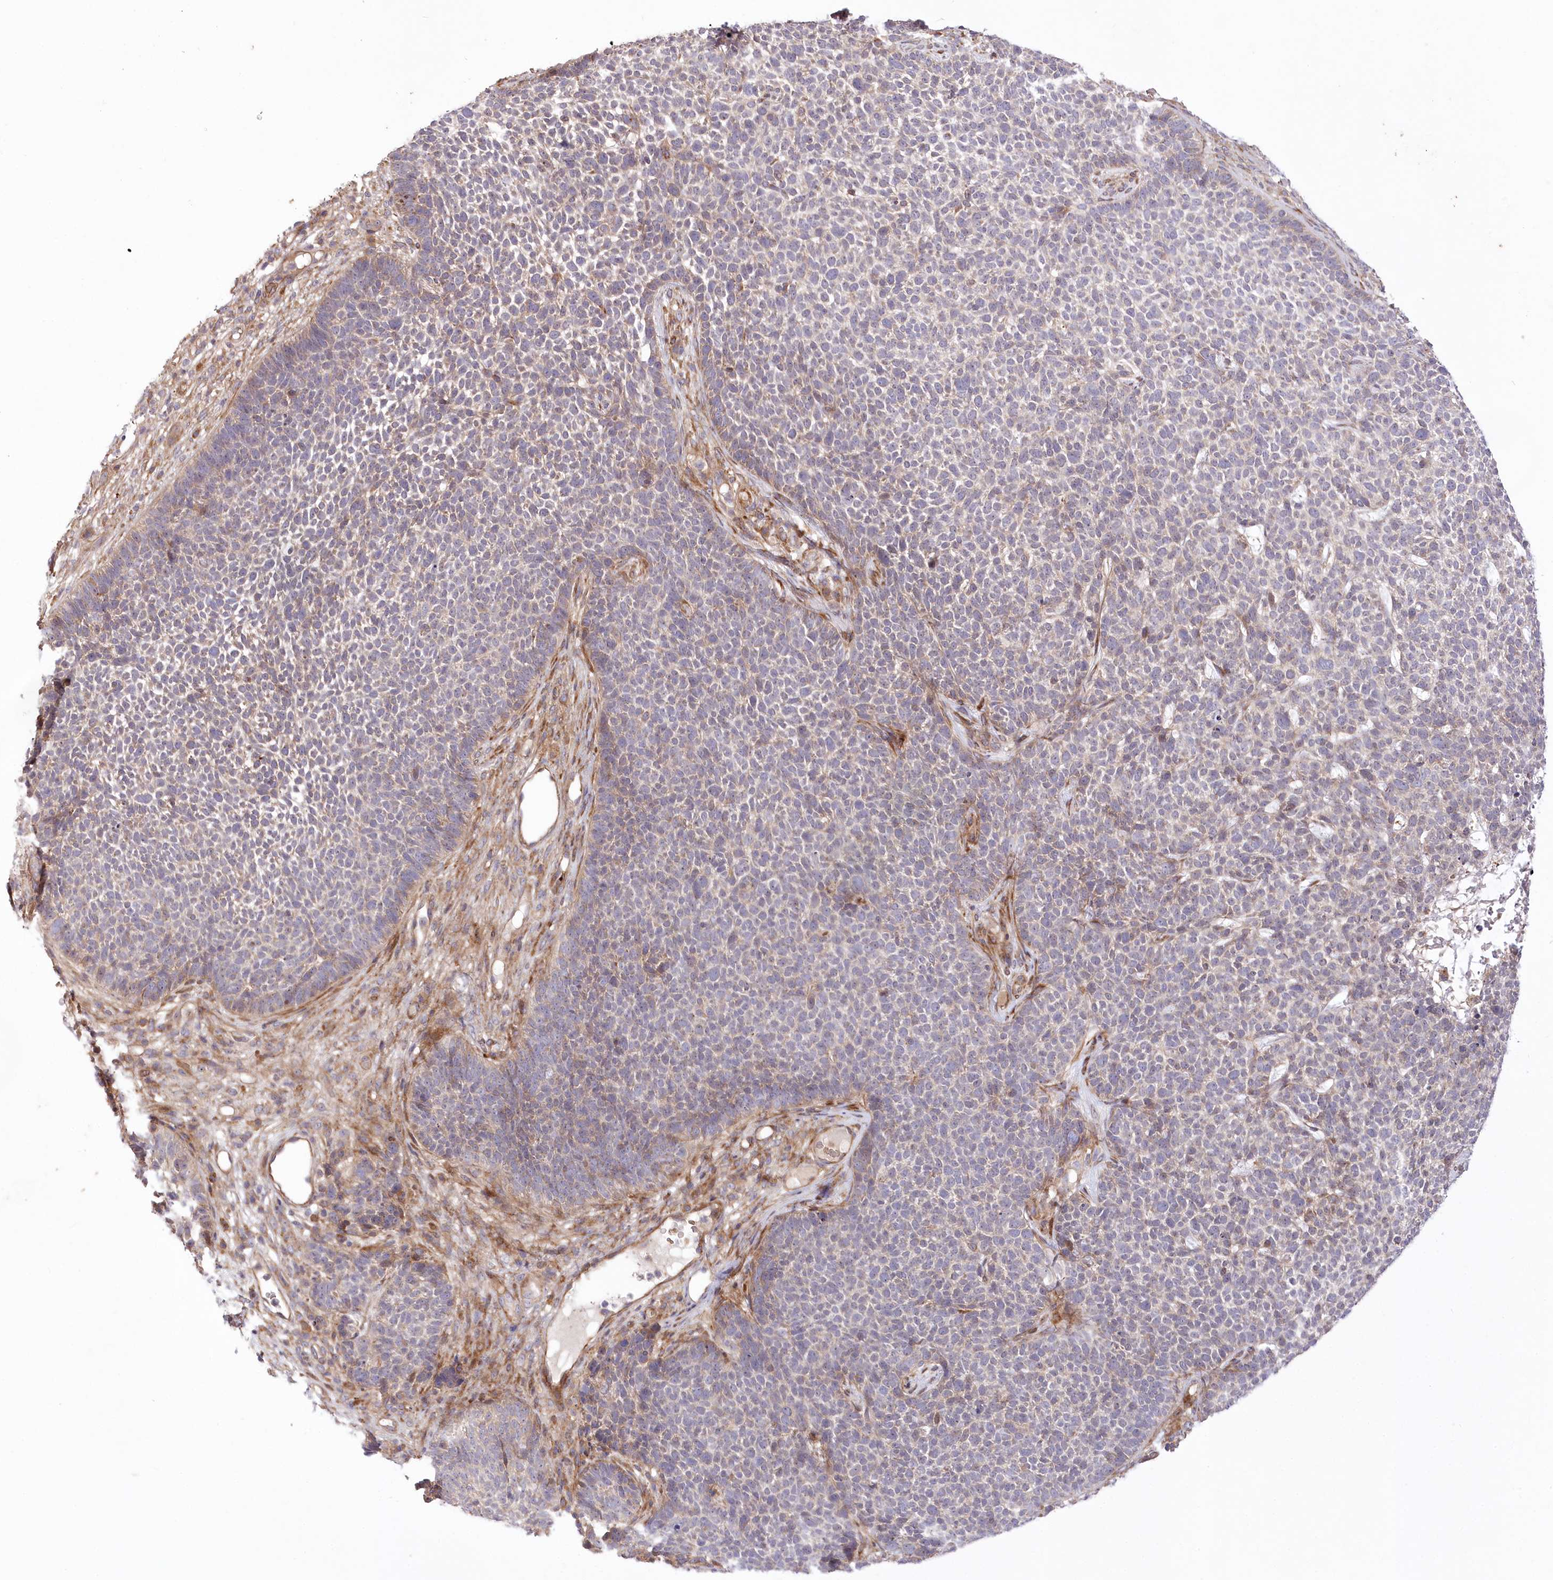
{"staining": {"intensity": "negative", "quantity": "none", "location": "none"}, "tissue": "skin cancer", "cell_type": "Tumor cells", "image_type": "cancer", "snomed": [{"axis": "morphology", "description": "Basal cell carcinoma"}, {"axis": "topography", "description": "Skin"}], "caption": "Immunohistochemistry (IHC) of human skin basal cell carcinoma displays no positivity in tumor cells. The staining was performed using DAB (3,3'-diaminobenzidine) to visualize the protein expression in brown, while the nuclei were stained in blue with hematoxylin (Magnification: 20x).", "gene": "TRUB1", "patient": {"sex": "female", "age": 84}}